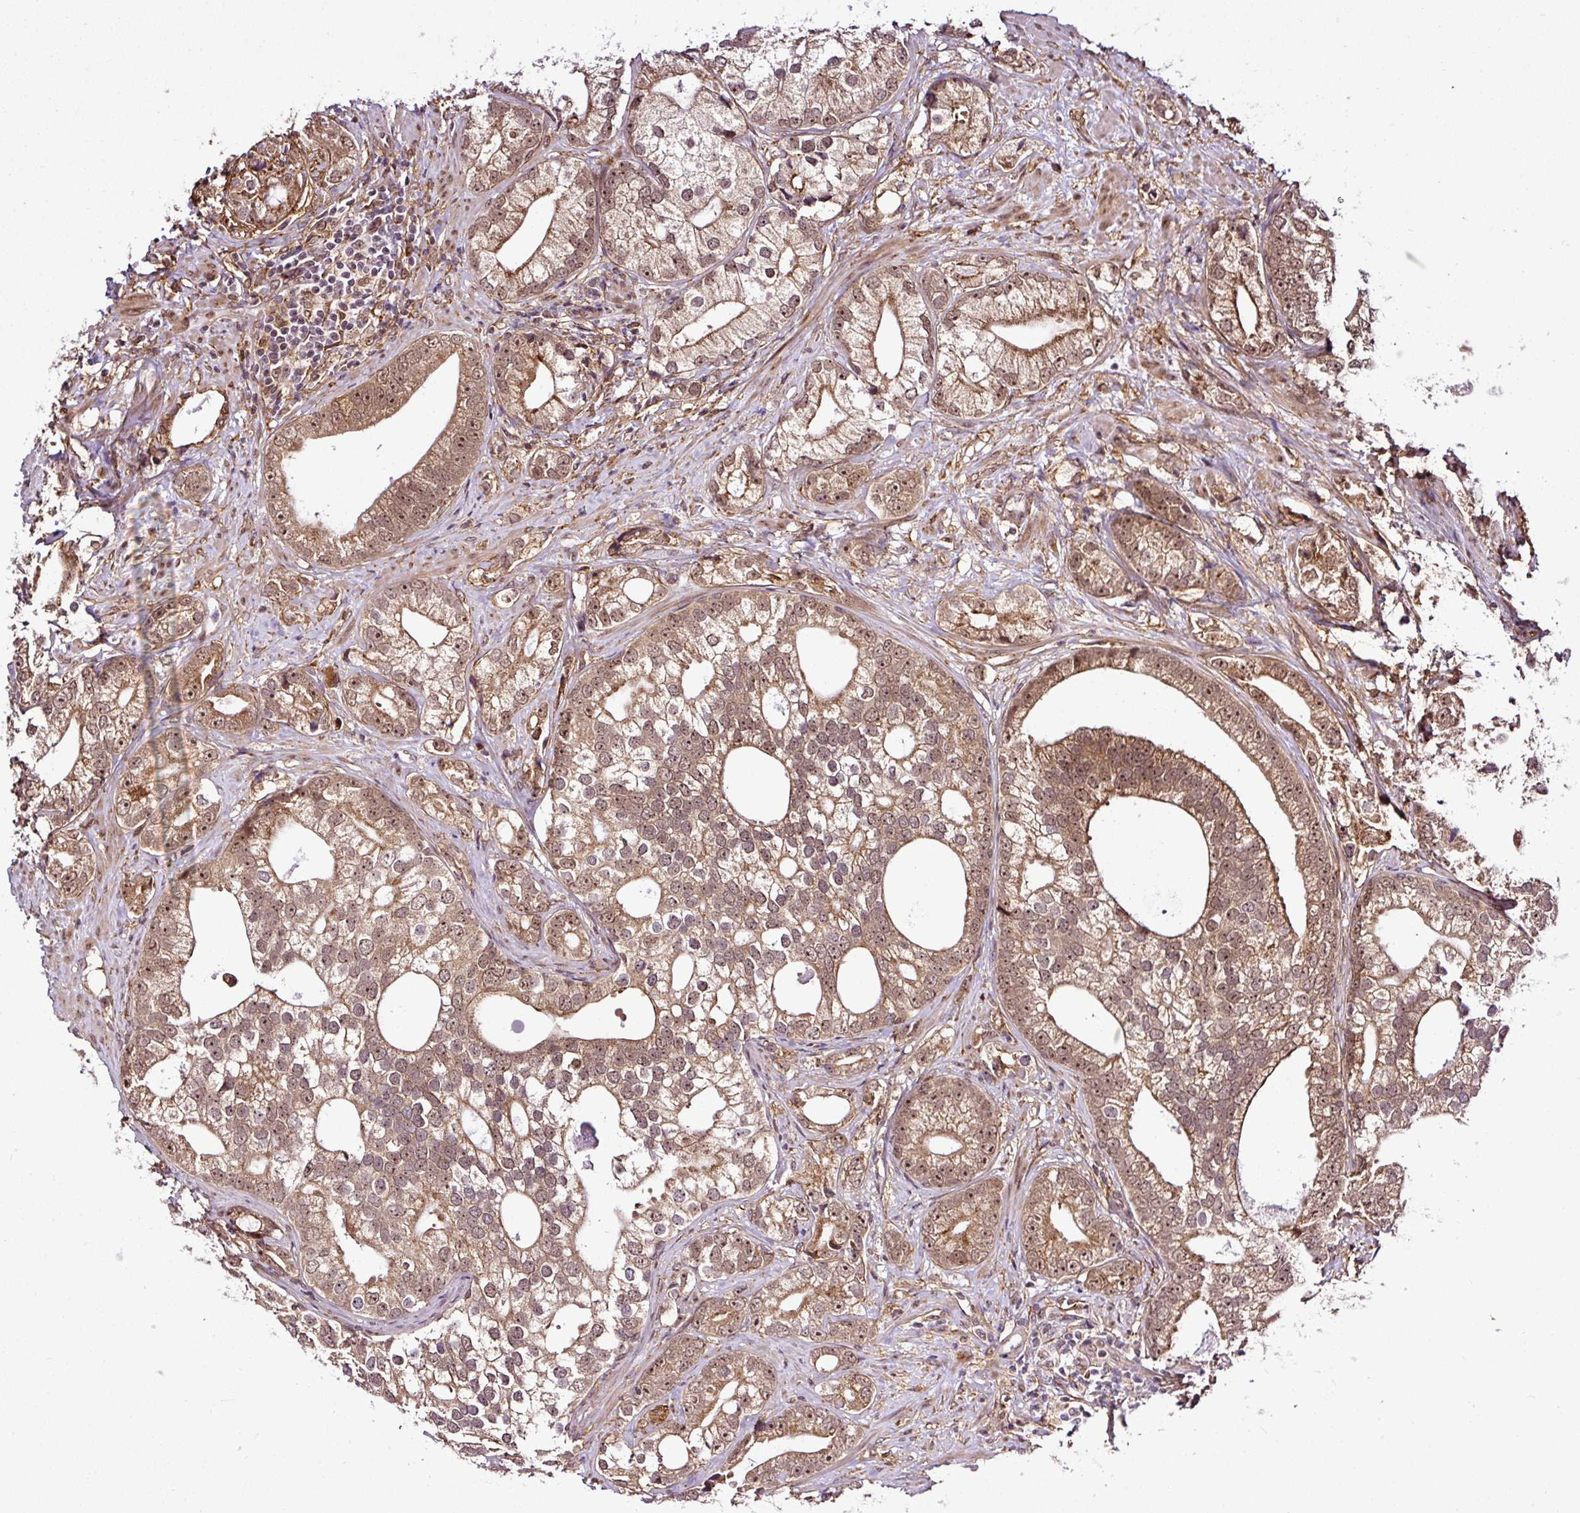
{"staining": {"intensity": "moderate", "quantity": ">75%", "location": "cytoplasmic/membranous,nuclear"}, "tissue": "prostate cancer", "cell_type": "Tumor cells", "image_type": "cancer", "snomed": [{"axis": "morphology", "description": "Adenocarcinoma, High grade"}, {"axis": "topography", "description": "Prostate"}], "caption": "Immunohistochemical staining of prostate cancer reveals medium levels of moderate cytoplasmic/membranous and nuclear protein expression in approximately >75% of tumor cells.", "gene": "FAM153A", "patient": {"sex": "male", "age": 75}}